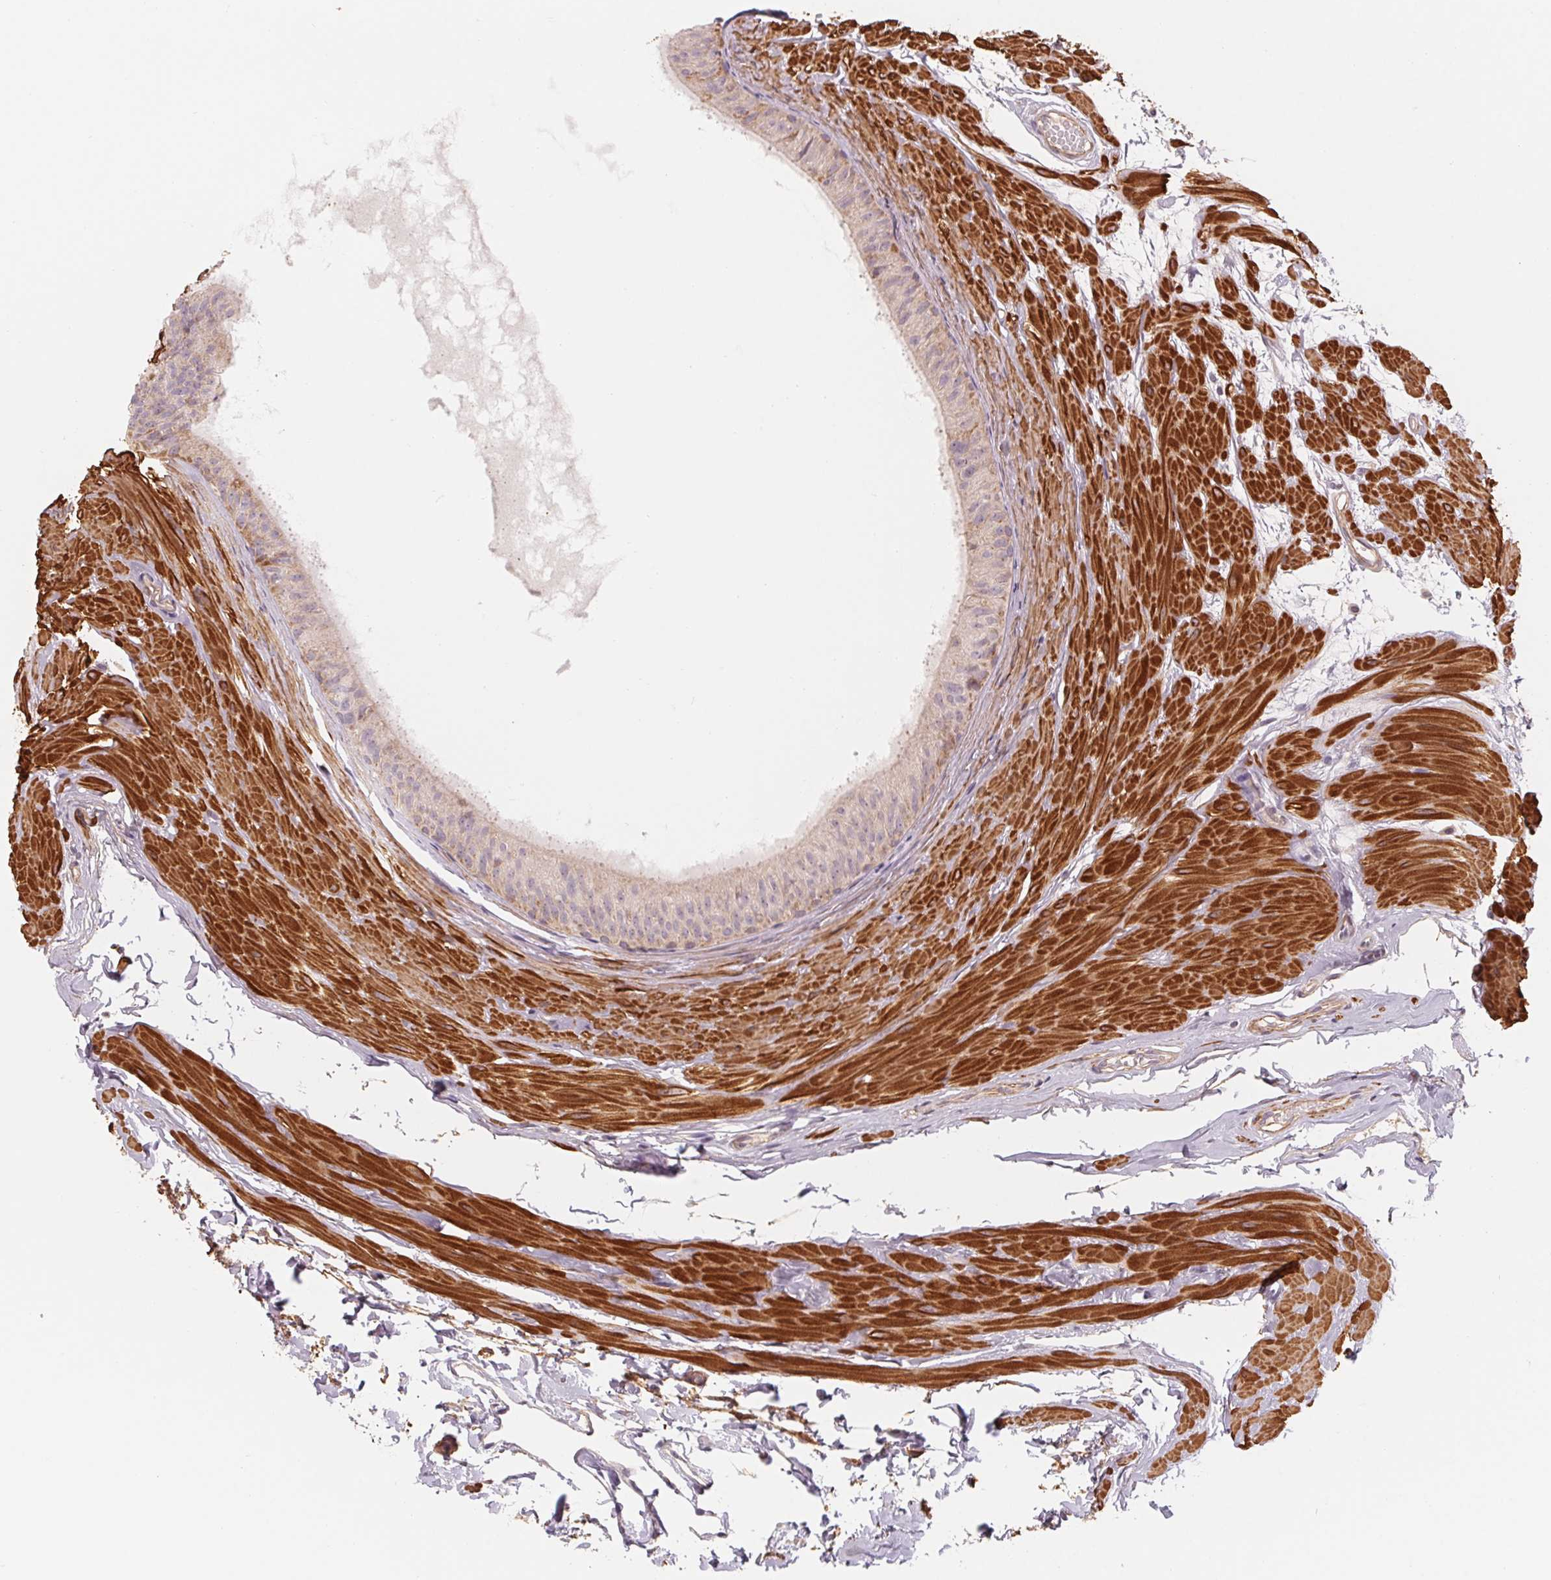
{"staining": {"intensity": "negative", "quantity": "none", "location": "none"}, "tissue": "epididymis", "cell_type": "Glandular cells", "image_type": "normal", "snomed": [{"axis": "morphology", "description": "Normal tissue, NOS"}, {"axis": "topography", "description": "Epididymis"}], "caption": "A high-resolution image shows IHC staining of unremarkable epididymis, which demonstrates no significant expression in glandular cells. (Brightfield microscopy of DAB immunohistochemistry at high magnification).", "gene": "CCDC112", "patient": {"sex": "male", "age": 33}}